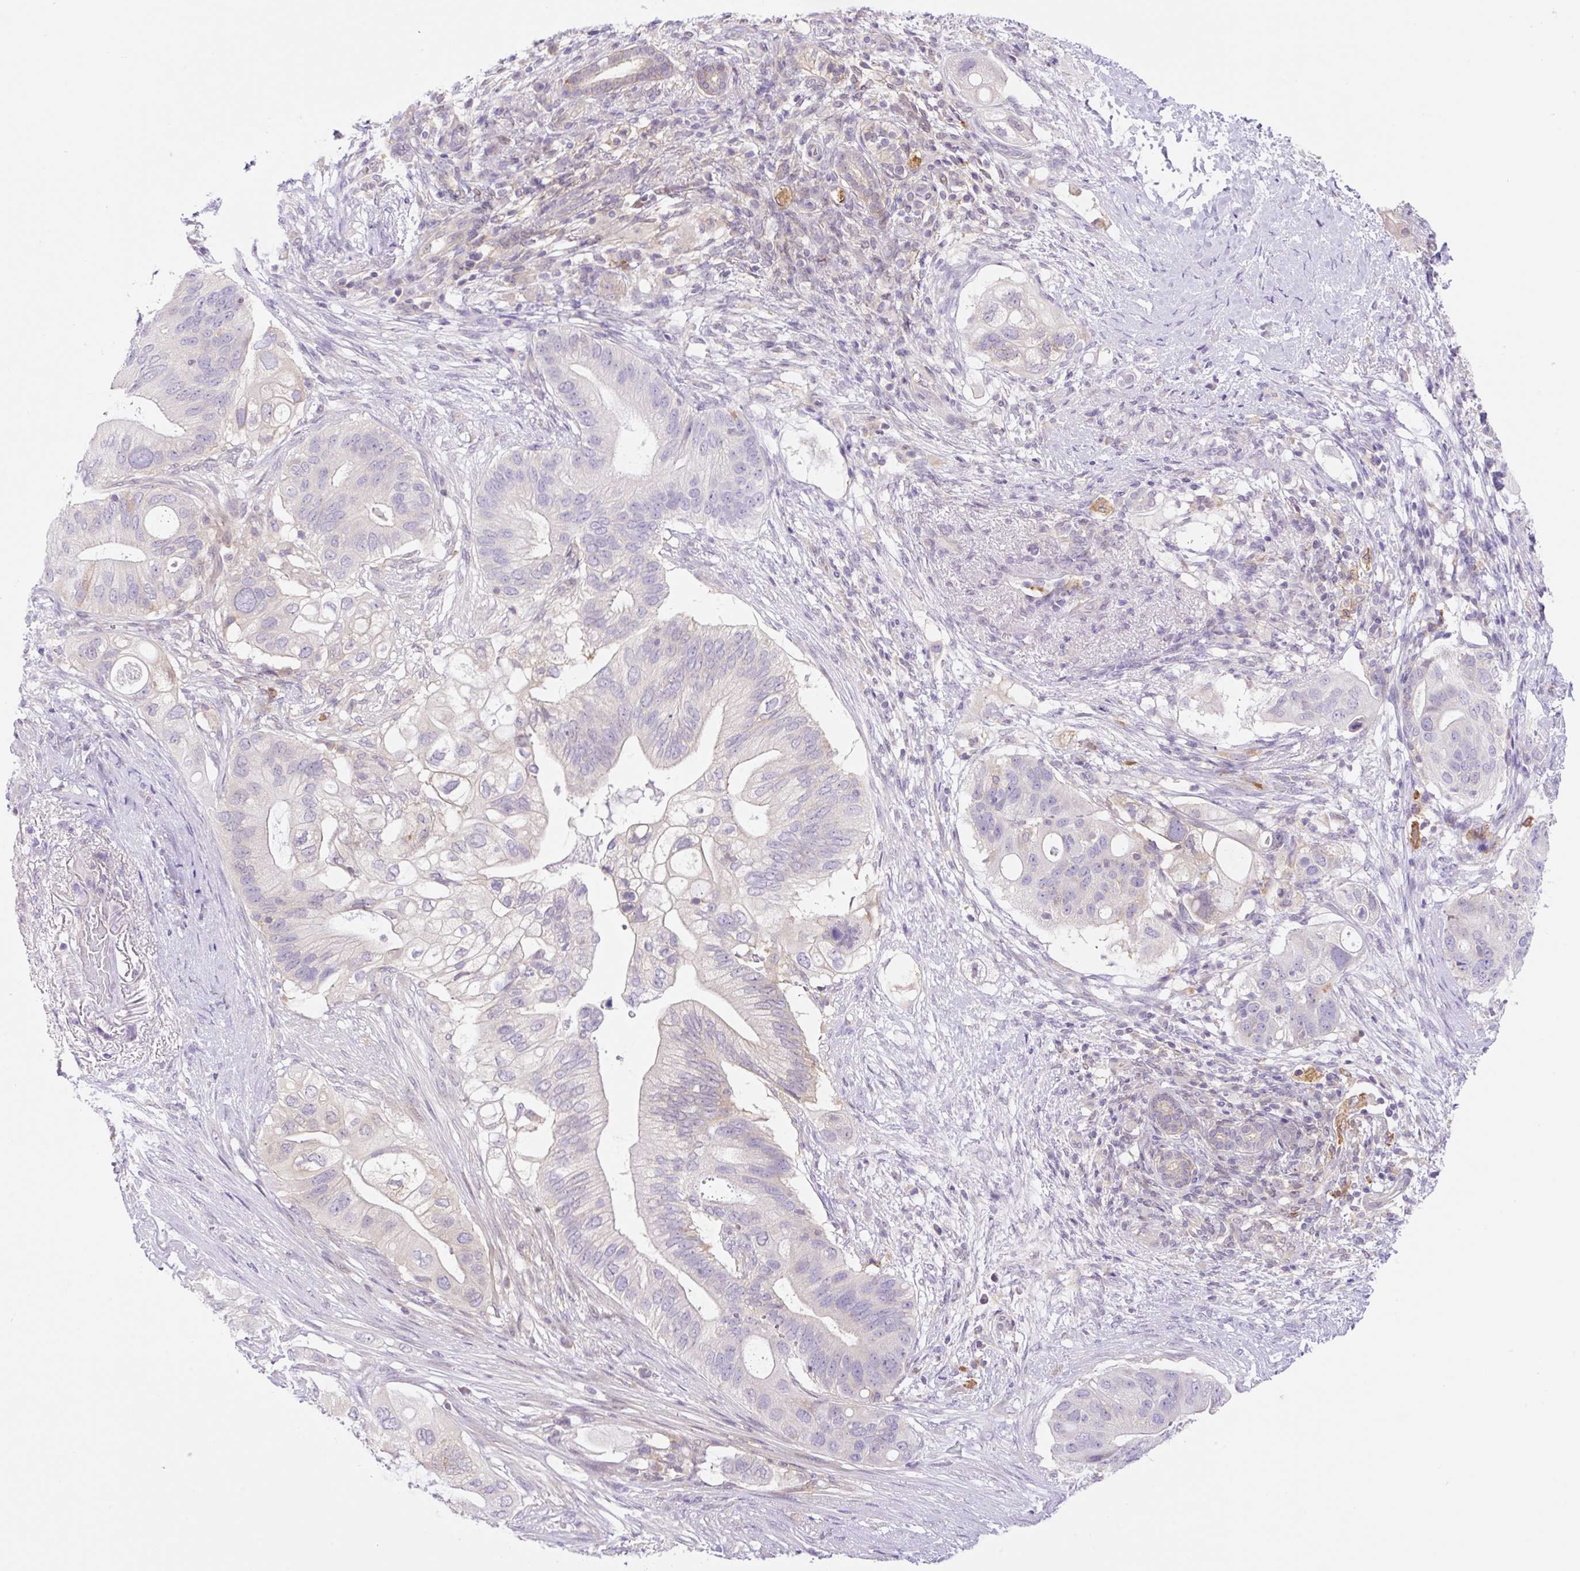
{"staining": {"intensity": "negative", "quantity": "none", "location": "none"}, "tissue": "pancreatic cancer", "cell_type": "Tumor cells", "image_type": "cancer", "snomed": [{"axis": "morphology", "description": "Adenocarcinoma, NOS"}, {"axis": "topography", "description": "Pancreas"}], "caption": "This histopathology image is of adenocarcinoma (pancreatic) stained with immunohistochemistry (IHC) to label a protein in brown with the nuclei are counter-stained blue. There is no positivity in tumor cells.", "gene": "CAMK2B", "patient": {"sex": "female", "age": 72}}